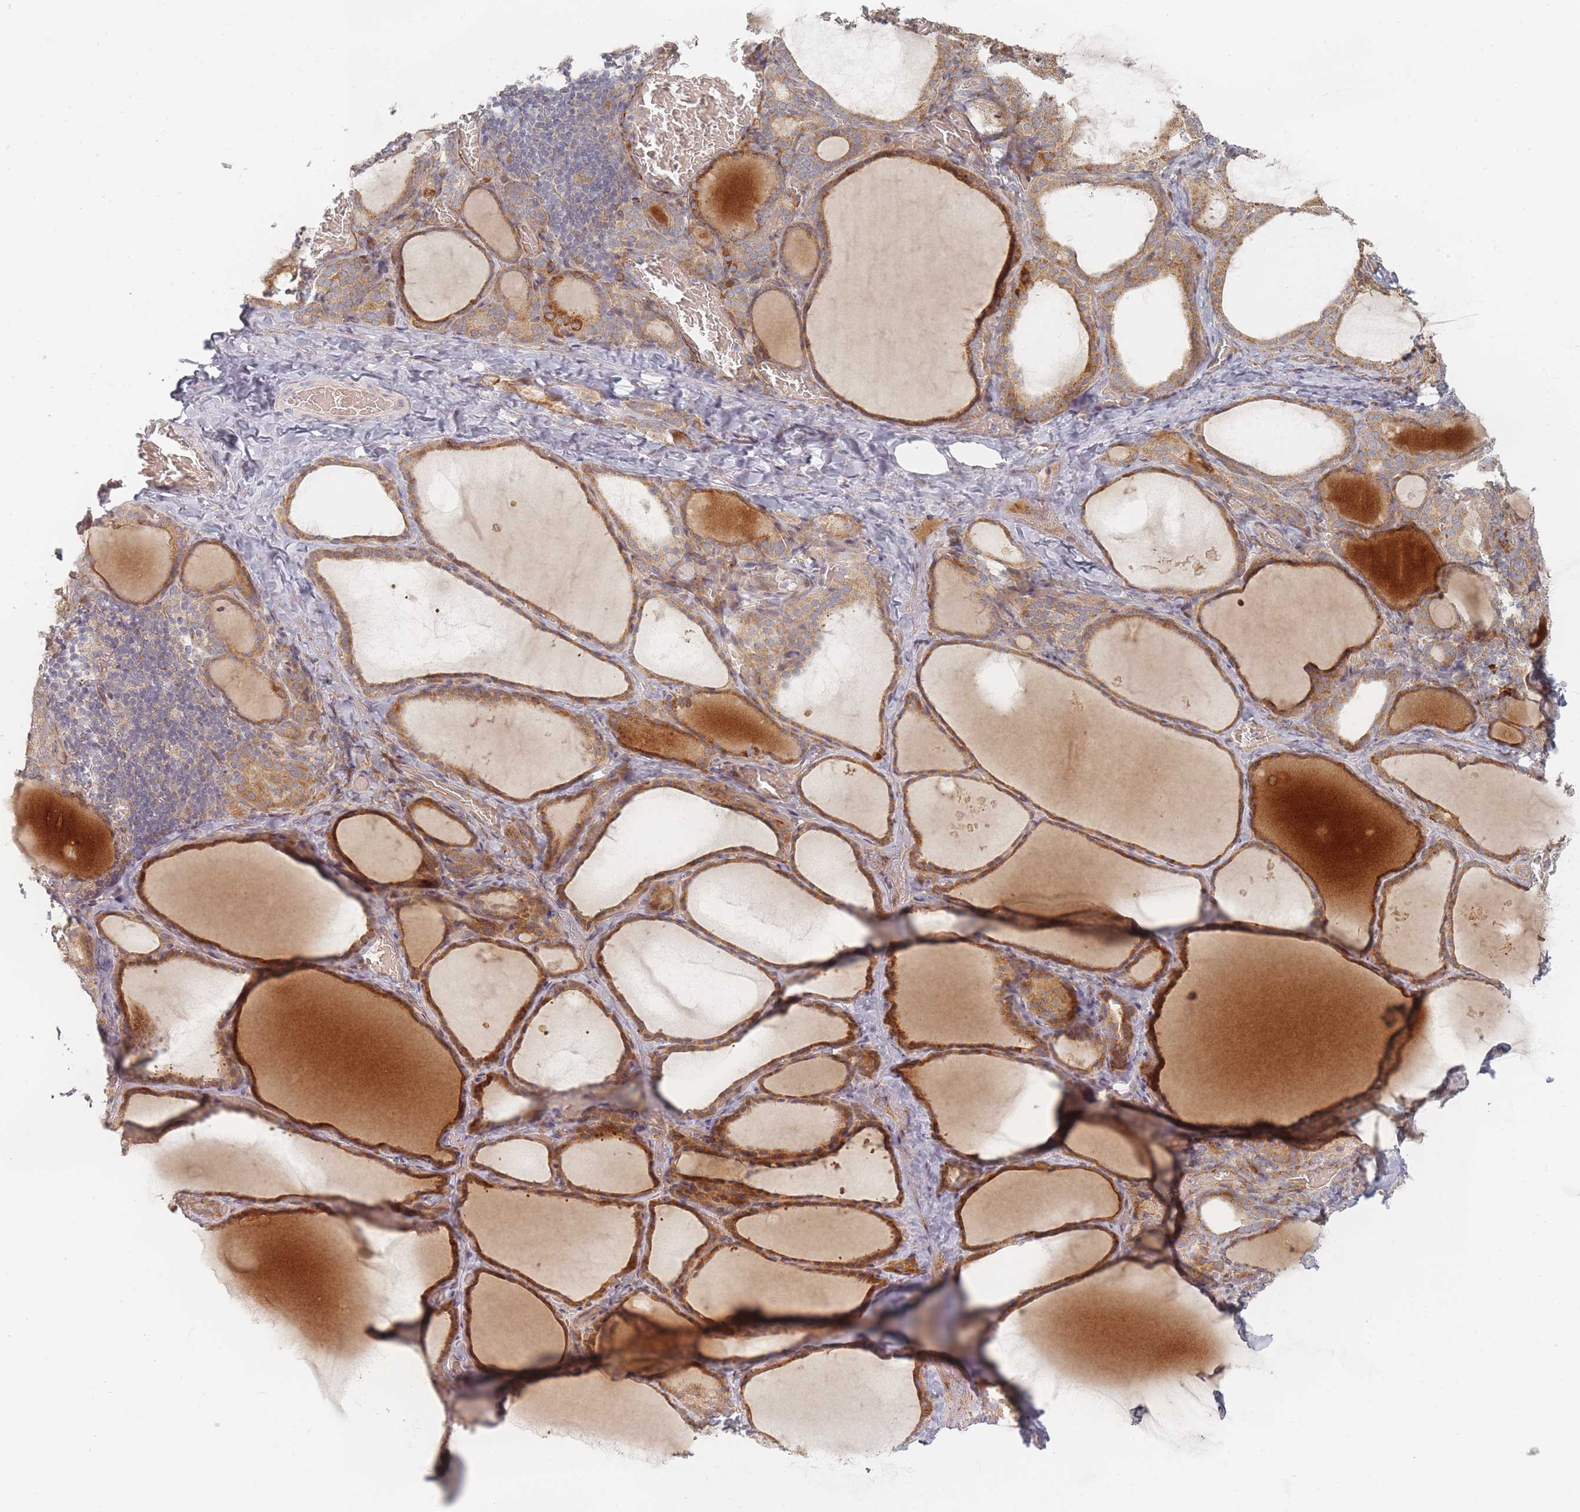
{"staining": {"intensity": "moderate", "quantity": ">75%", "location": "cytoplasmic/membranous"}, "tissue": "thyroid gland", "cell_type": "Glandular cells", "image_type": "normal", "snomed": [{"axis": "morphology", "description": "Normal tissue, NOS"}, {"axis": "topography", "description": "Thyroid gland"}], "caption": "Moderate cytoplasmic/membranous protein expression is appreciated in approximately >75% of glandular cells in thyroid gland. The staining was performed using DAB (3,3'-diaminobenzidine), with brown indicating positive protein expression. Nuclei are stained blue with hematoxylin.", "gene": "ZKSCAN7", "patient": {"sex": "female", "age": 39}}